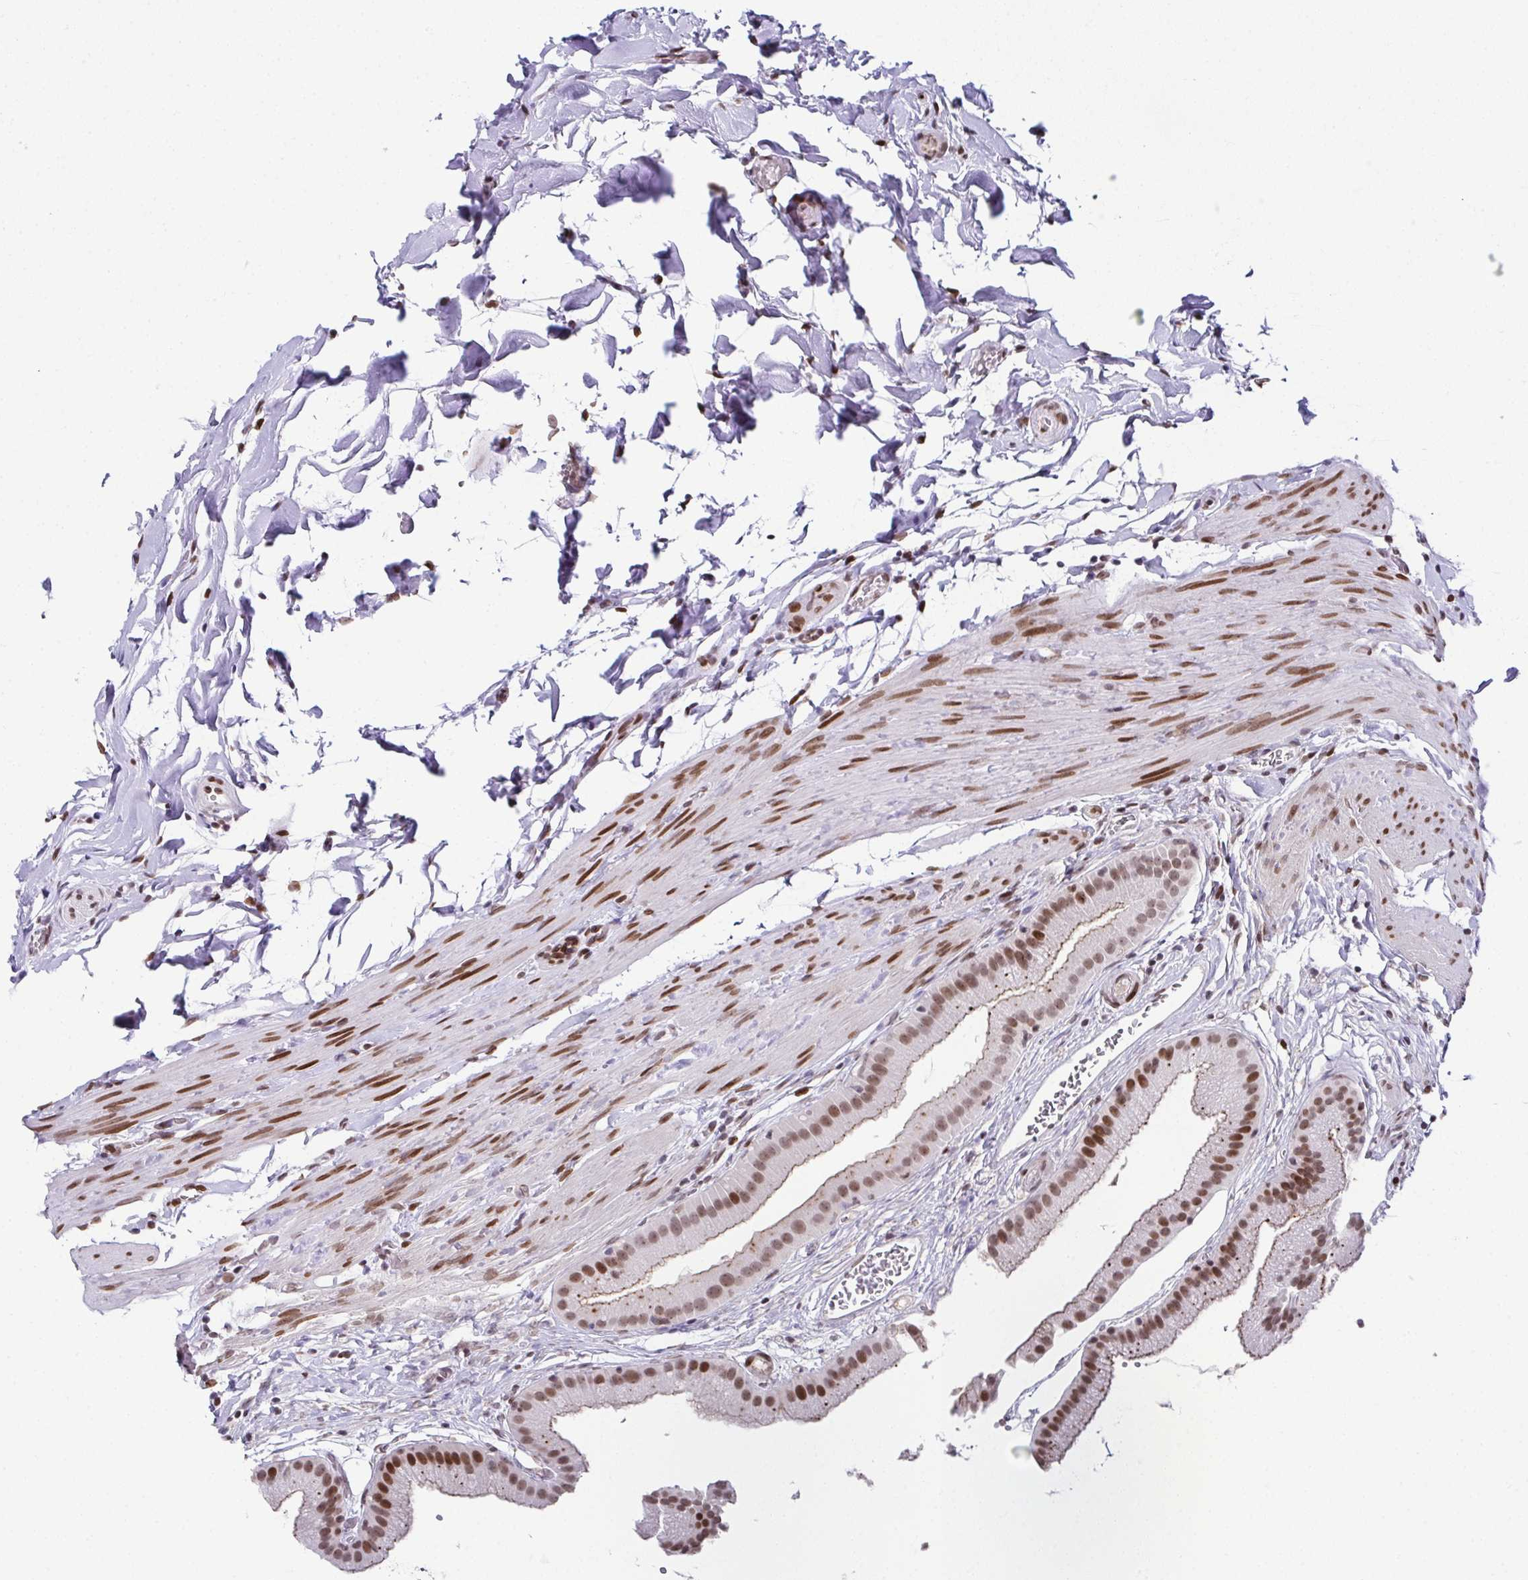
{"staining": {"intensity": "moderate", "quantity": ">75%", "location": "cytoplasmic/membranous,nuclear"}, "tissue": "gallbladder", "cell_type": "Glandular cells", "image_type": "normal", "snomed": [{"axis": "morphology", "description": "Normal tissue, NOS"}, {"axis": "topography", "description": "Gallbladder"}], "caption": "Gallbladder stained with a protein marker exhibits moderate staining in glandular cells.", "gene": "RB1", "patient": {"sex": "female", "age": 63}}